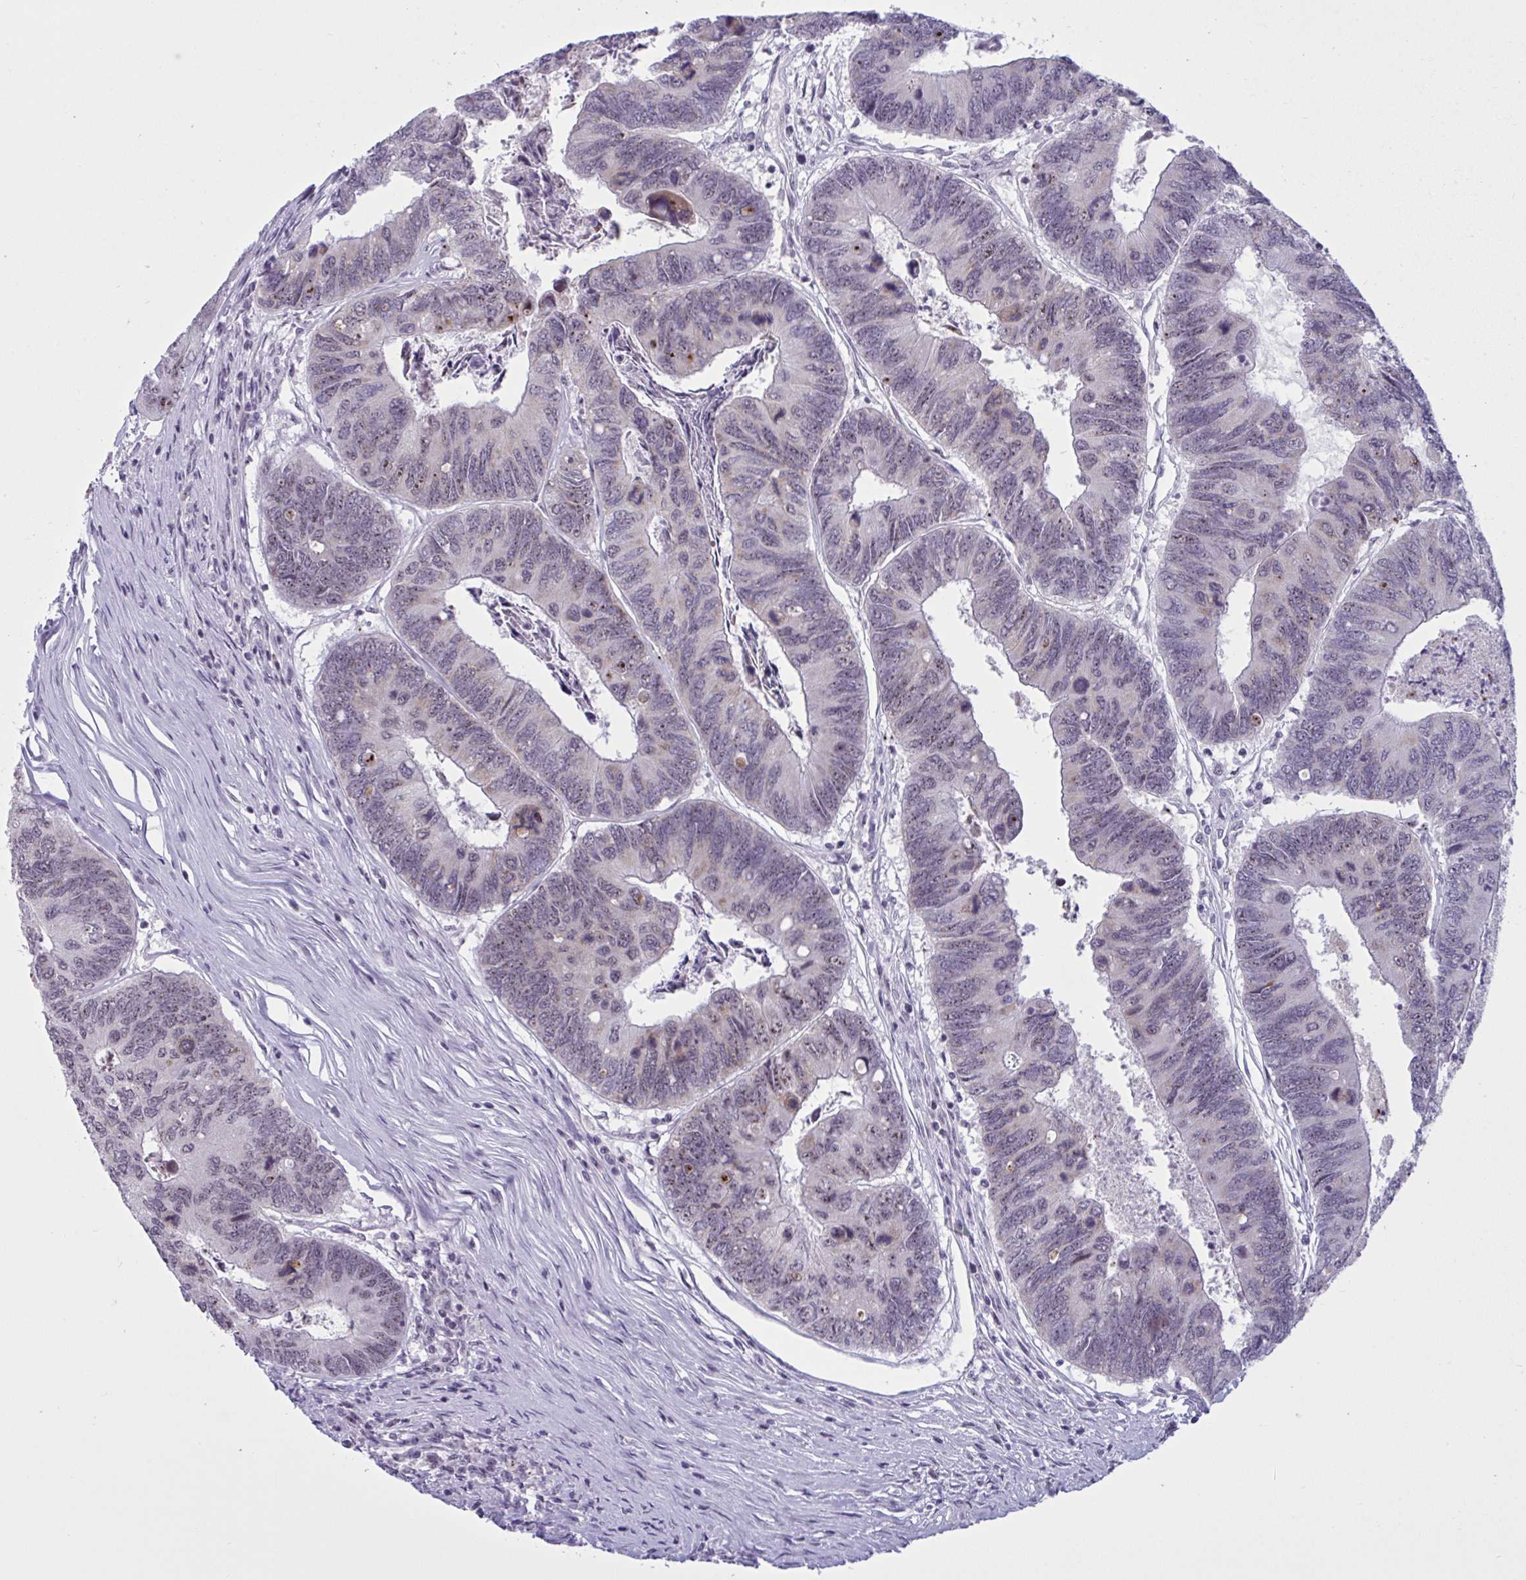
{"staining": {"intensity": "weak", "quantity": "25%-75%", "location": "nuclear"}, "tissue": "colorectal cancer", "cell_type": "Tumor cells", "image_type": "cancer", "snomed": [{"axis": "morphology", "description": "Adenocarcinoma, NOS"}, {"axis": "topography", "description": "Colon"}], "caption": "Tumor cells exhibit low levels of weak nuclear expression in about 25%-75% of cells in colorectal cancer (adenocarcinoma).", "gene": "TGM6", "patient": {"sex": "female", "age": 67}}